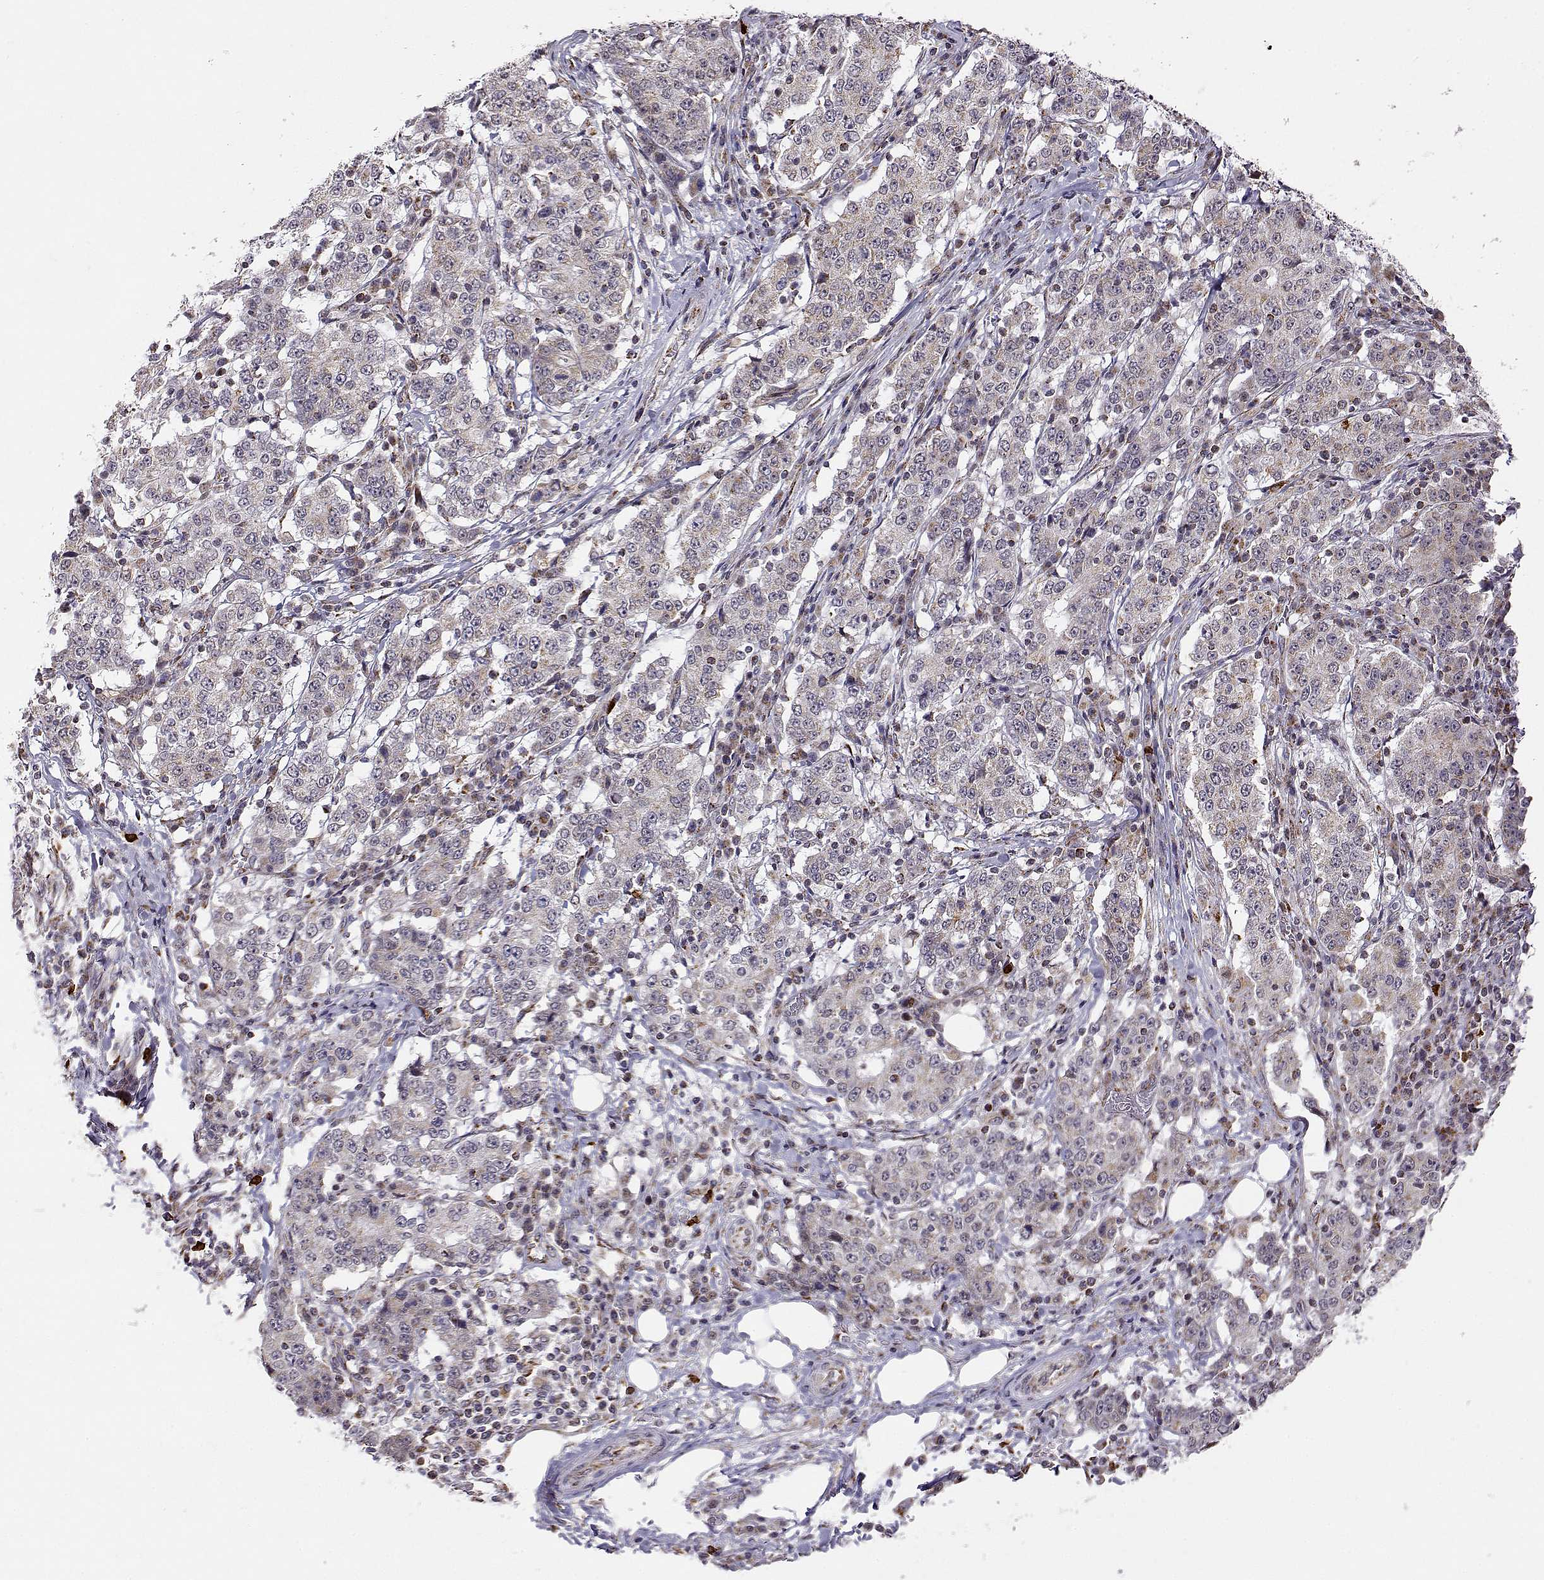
{"staining": {"intensity": "weak", "quantity": "25%-75%", "location": "cytoplasmic/membranous"}, "tissue": "stomach cancer", "cell_type": "Tumor cells", "image_type": "cancer", "snomed": [{"axis": "morphology", "description": "Adenocarcinoma, NOS"}, {"axis": "topography", "description": "Stomach"}], "caption": "Human stomach cancer stained with a protein marker exhibits weak staining in tumor cells.", "gene": "EXOG", "patient": {"sex": "male", "age": 59}}